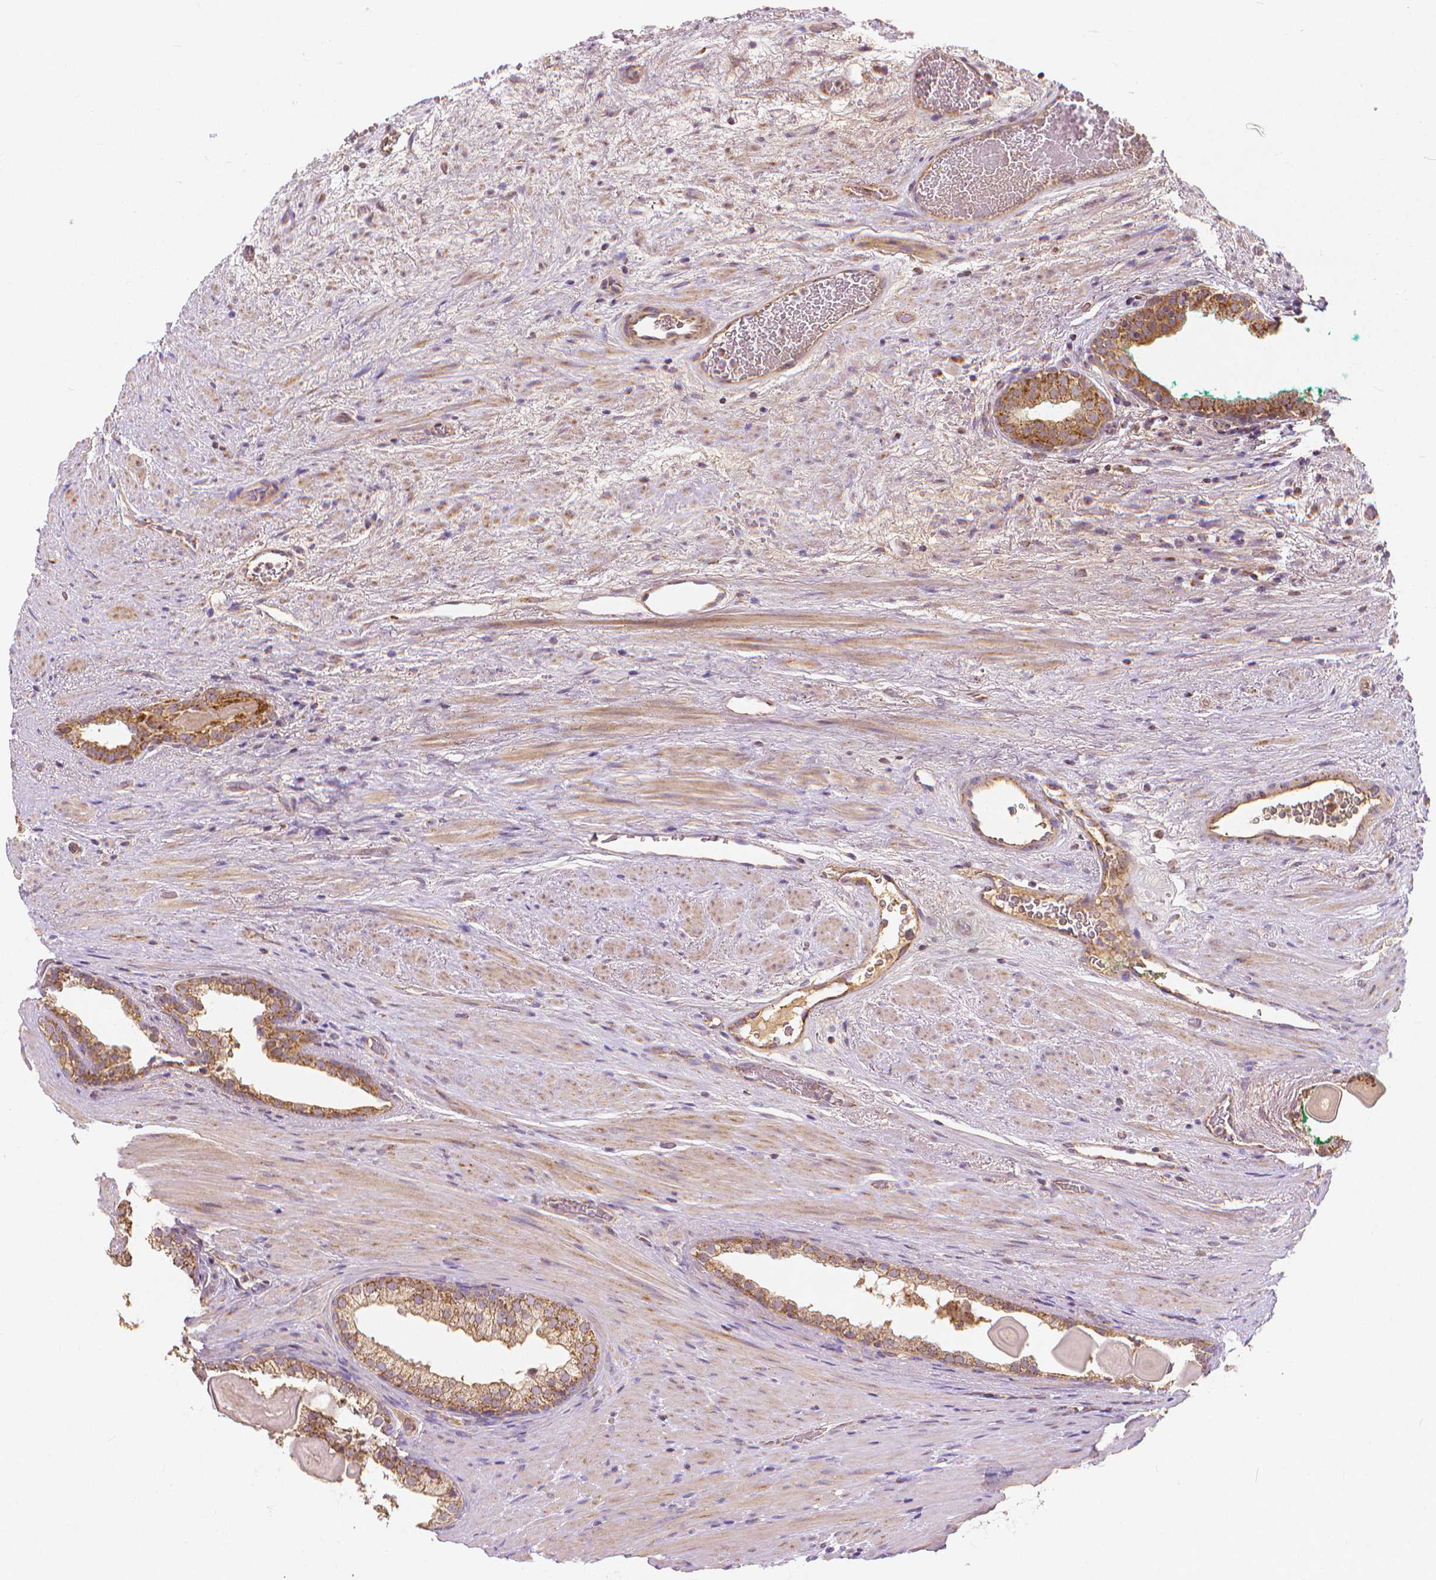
{"staining": {"intensity": "moderate", "quantity": ">75%", "location": "cytoplasmic/membranous"}, "tissue": "prostate cancer", "cell_type": "Tumor cells", "image_type": "cancer", "snomed": [{"axis": "morphology", "description": "Adenocarcinoma, High grade"}, {"axis": "topography", "description": "Prostate"}], "caption": "Human prostate cancer (high-grade adenocarcinoma) stained for a protein (brown) shows moderate cytoplasmic/membranous positive expression in approximately >75% of tumor cells.", "gene": "SNCAIP", "patient": {"sex": "male", "age": 65}}